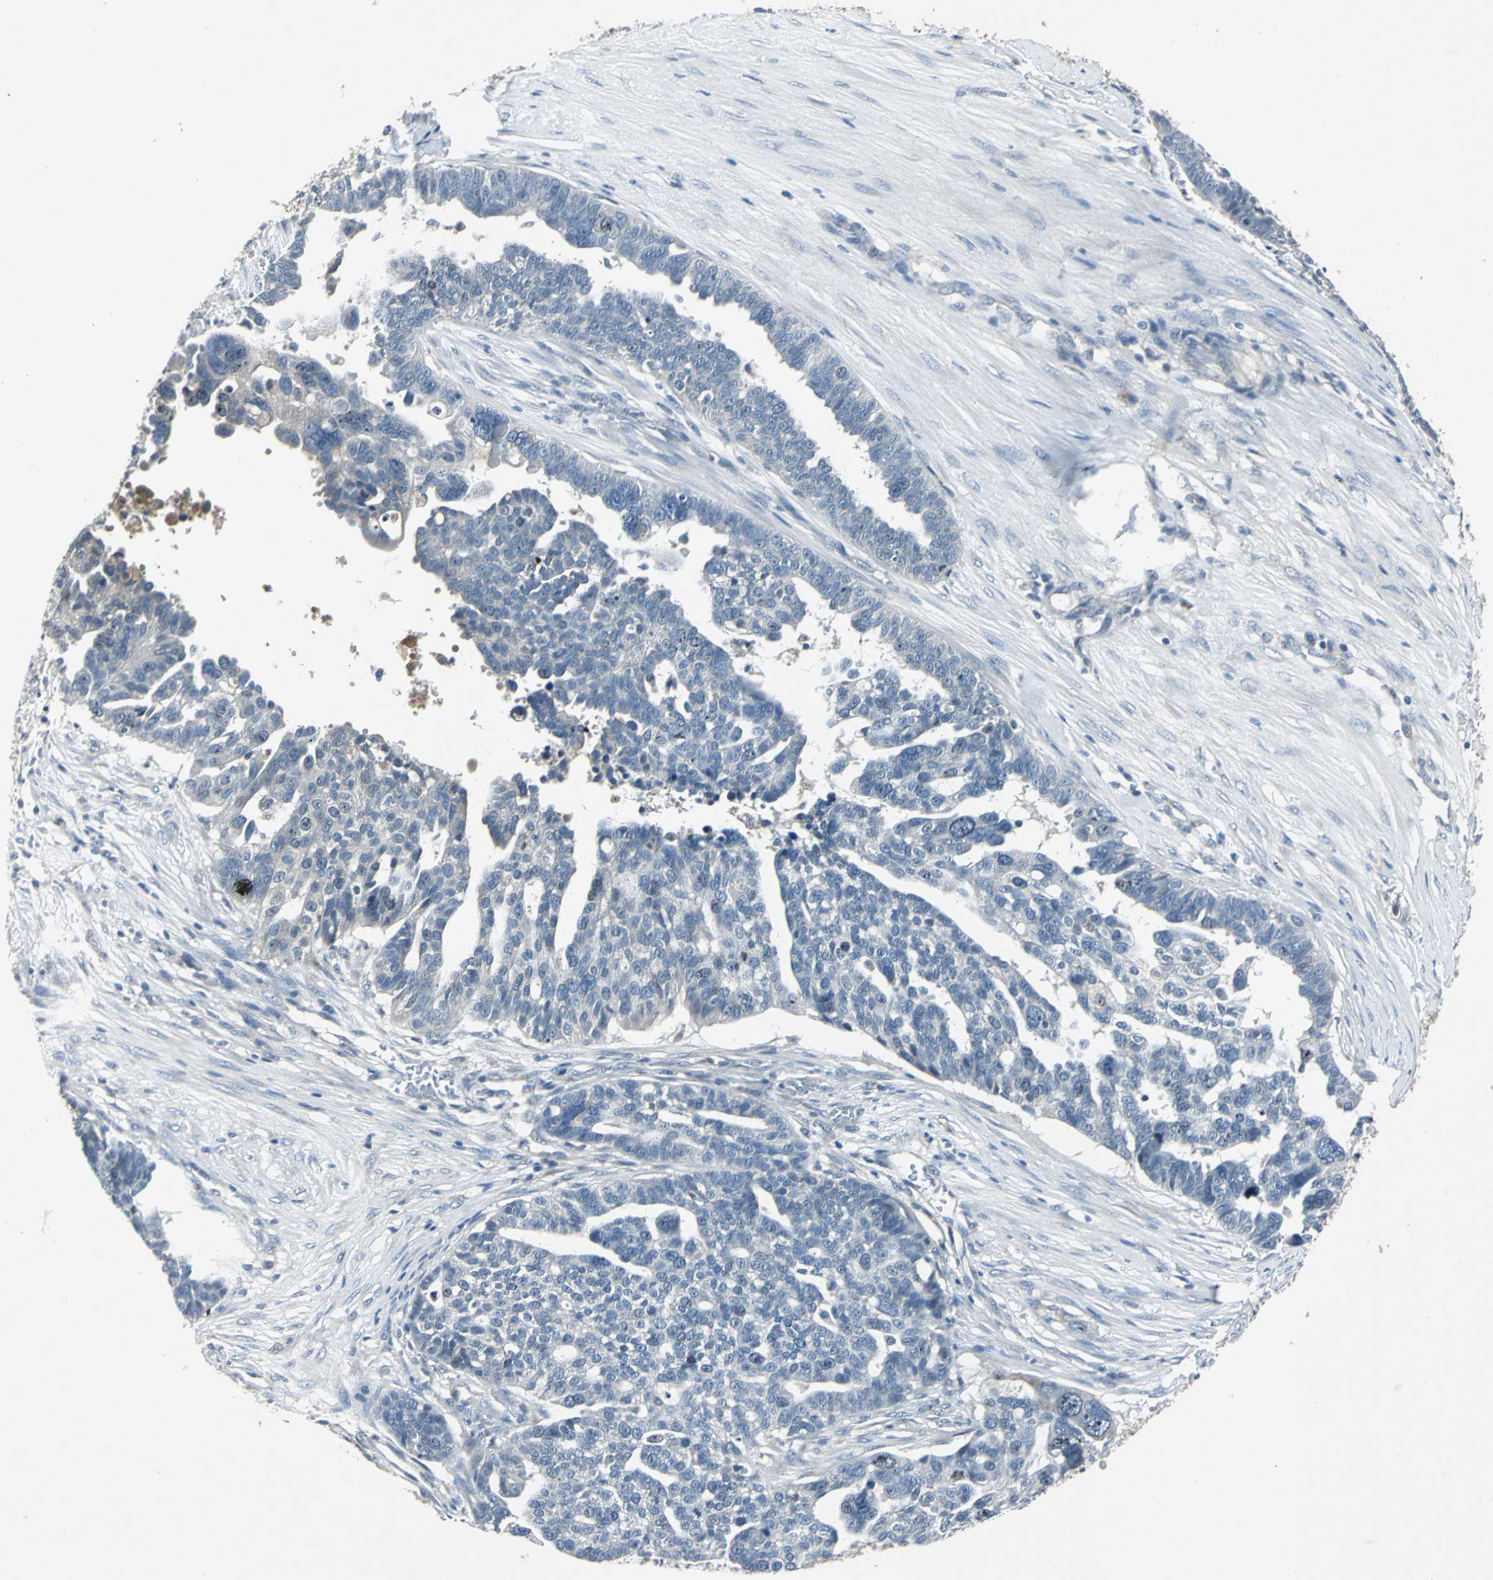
{"staining": {"intensity": "negative", "quantity": "none", "location": "none"}, "tissue": "ovarian cancer", "cell_type": "Tumor cells", "image_type": "cancer", "snomed": [{"axis": "morphology", "description": "Cystadenocarcinoma, serous, NOS"}, {"axis": "topography", "description": "Ovary"}], "caption": "Immunohistochemical staining of human ovarian serous cystadenocarcinoma reveals no significant expression in tumor cells. (DAB (3,3'-diaminobenzidine) immunohistochemistry, high magnification).", "gene": "SLC2A13", "patient": {"sex": "female", "age": 59}}